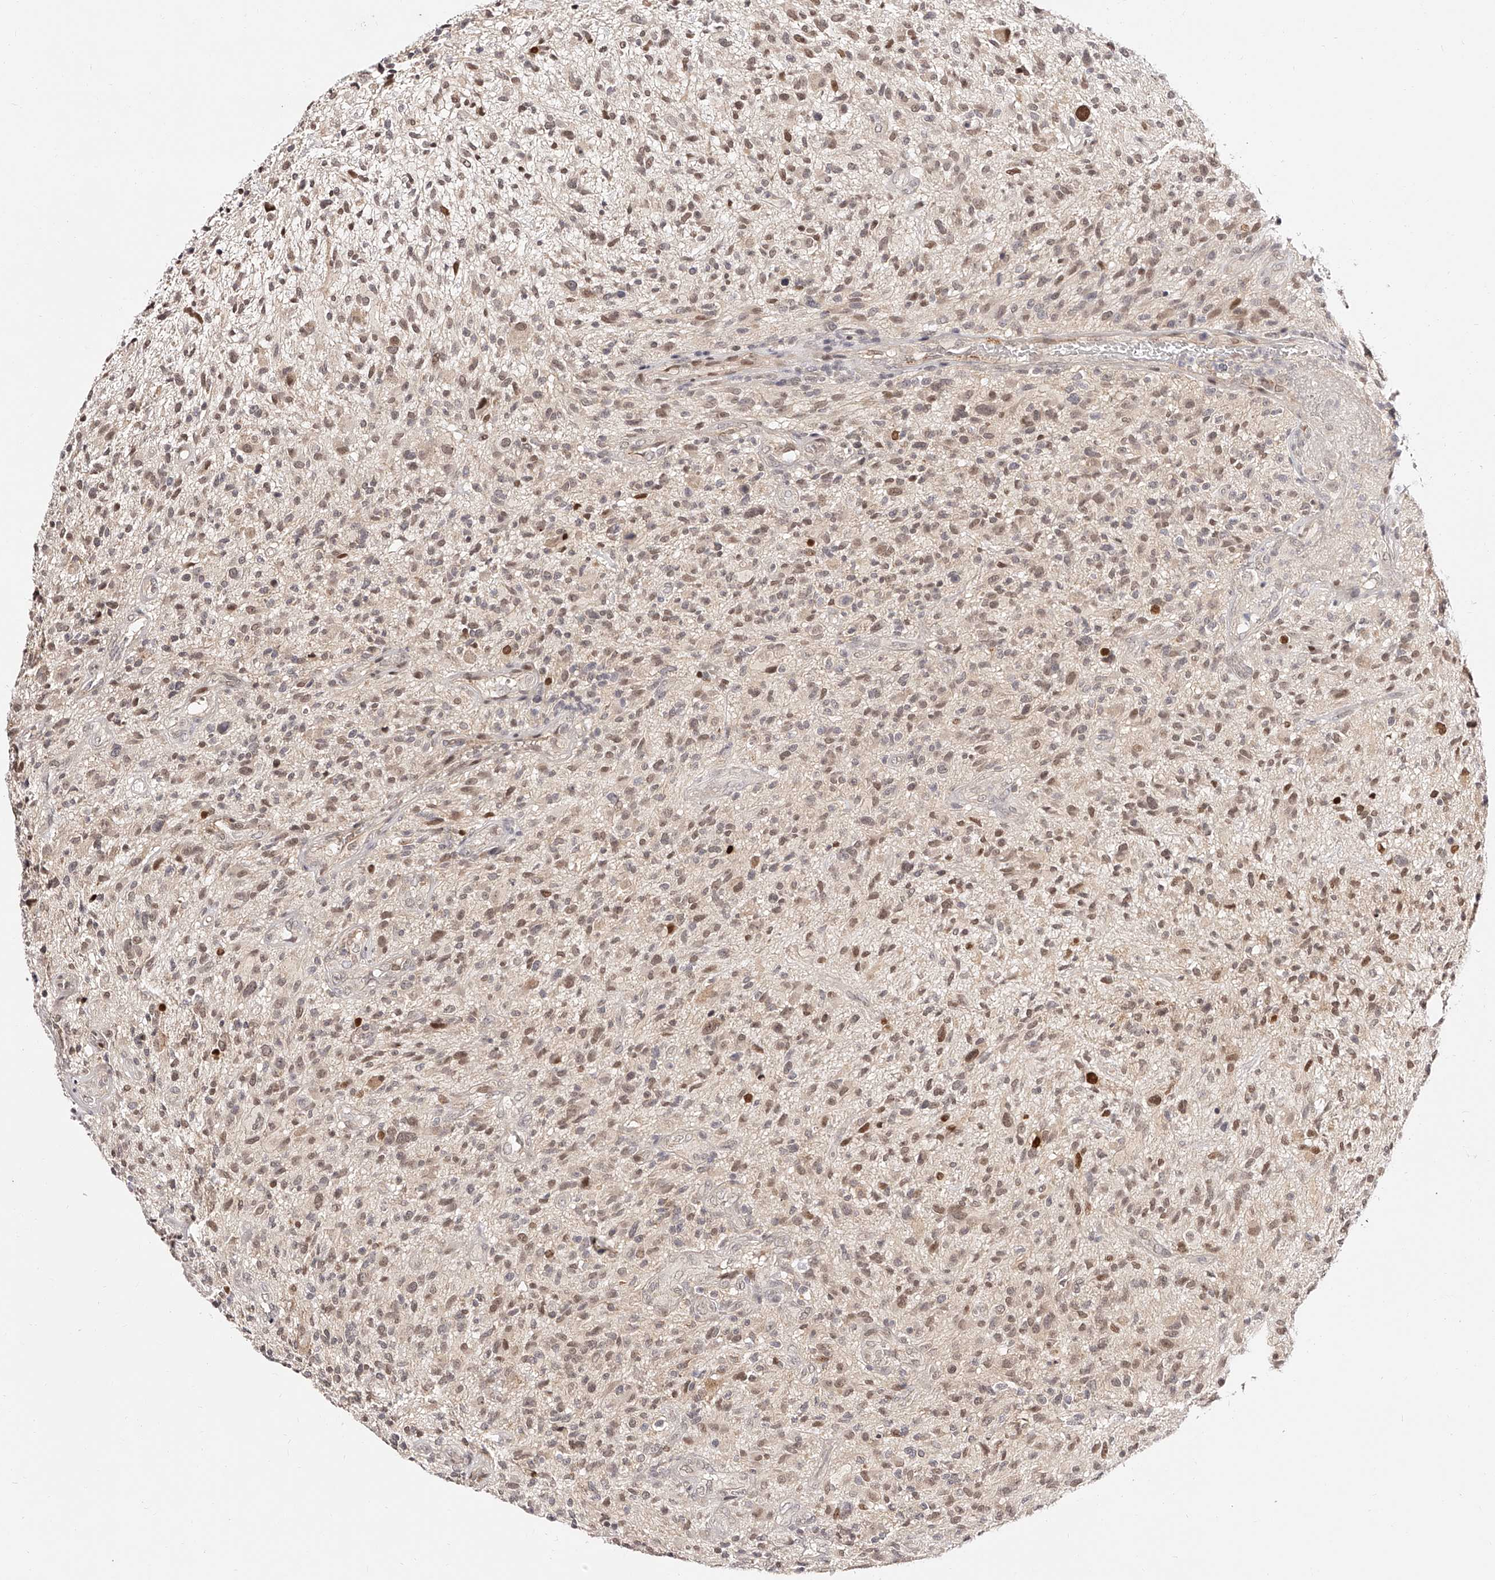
{"staining": {"intensity": "moderate", "quantity": ">75%", "location": "nuclear"}, "tissue": "glioma", "cell_type": "Tumor cells", "image_type": "cancer", "snomed": [{"axis": "morphology", "description": "Glioma, malignant, High grade"}, {"axis": "topography", "description": "Brain"}], "caption": "Moderate nuclear expression for a protein is present in about >75% of tumor cells of glioma using immunohistochemistry (IHC).", "gene": "USF3", "patient": {"sex": "male", "age": 47}}